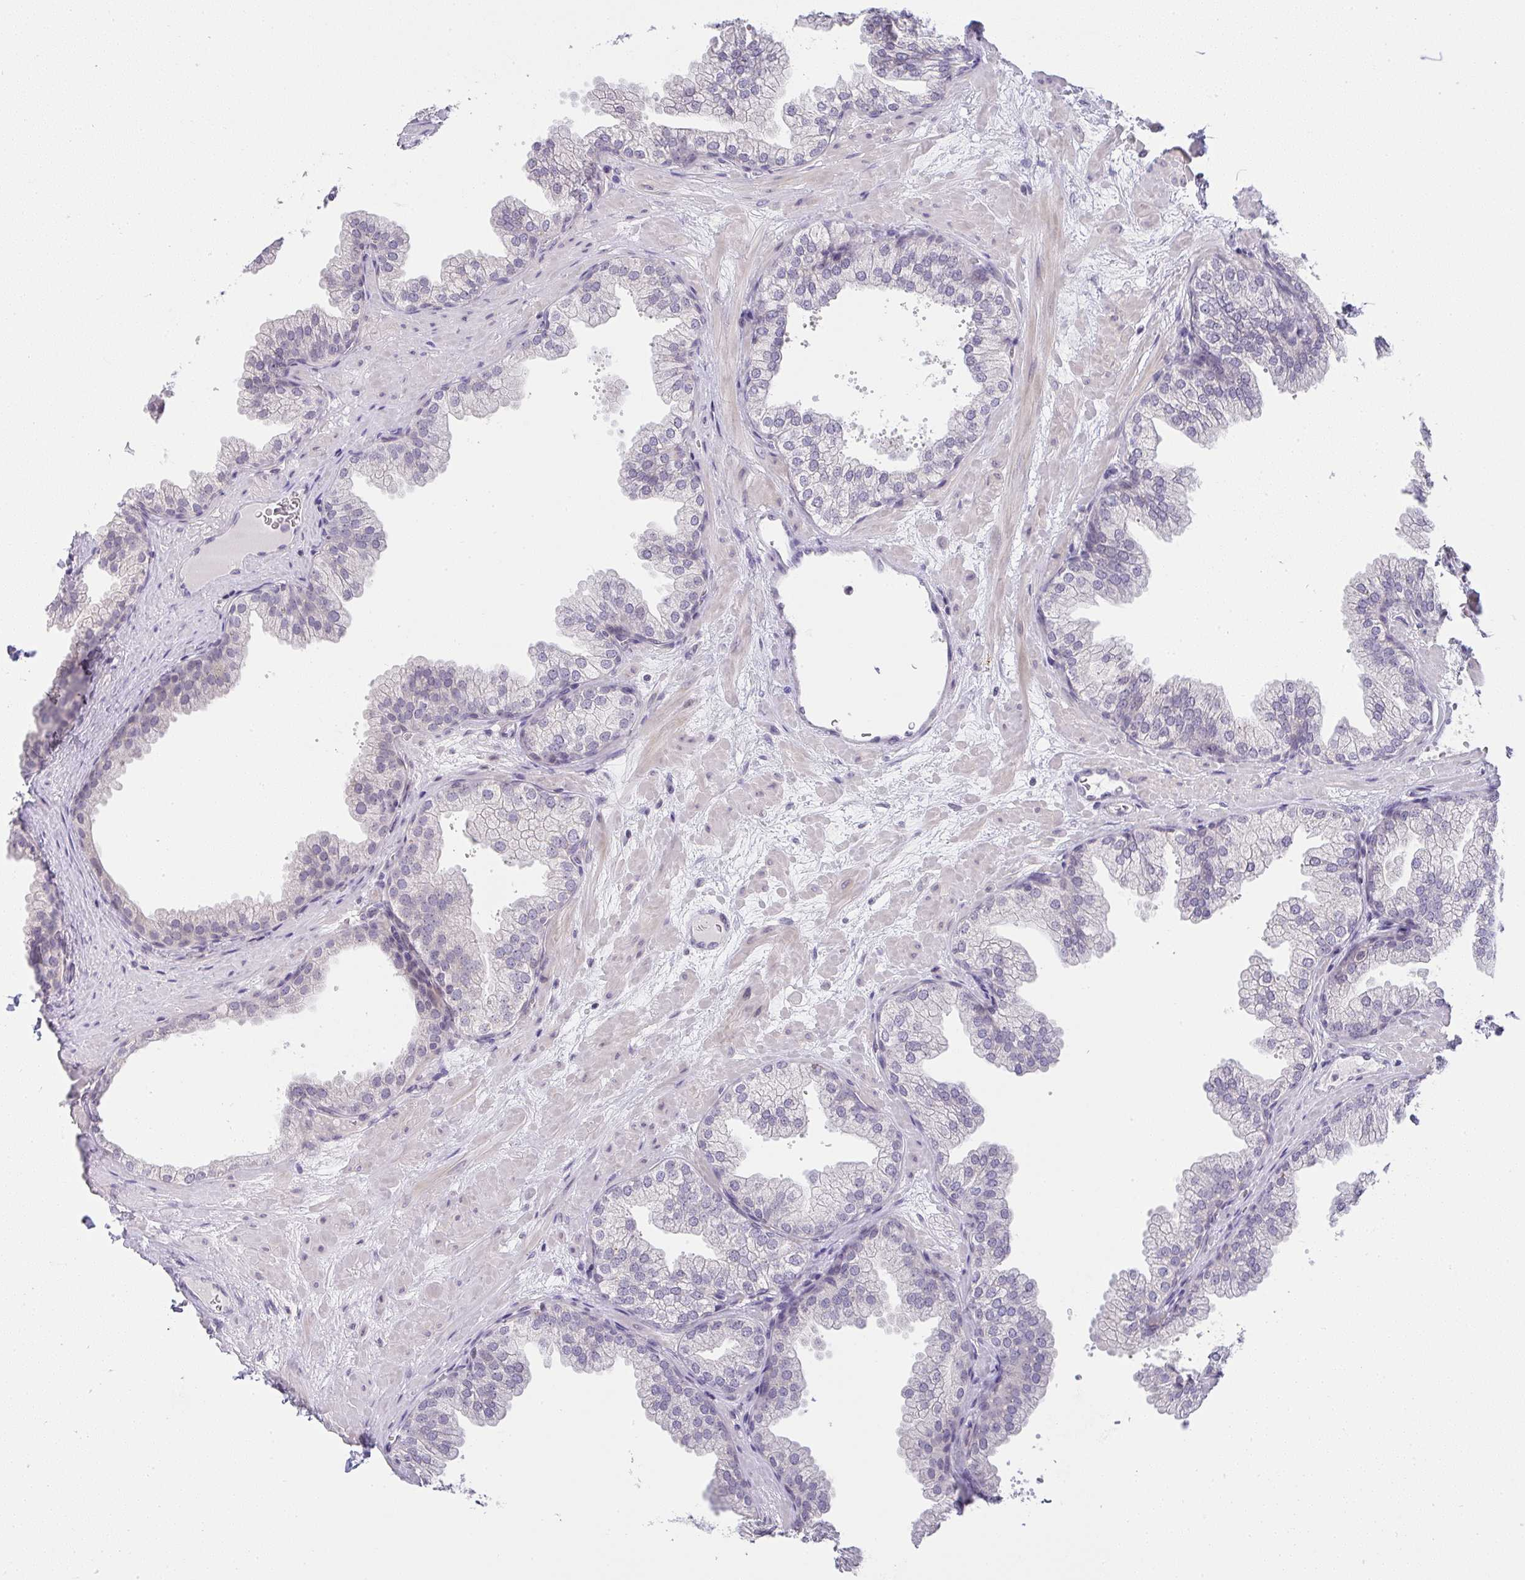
{"staining": {"intensity": "negative", "quantity": "none", "location": "none"}, "tissue": "prostate", "cell_type": "Glandular cells", "image_type": "normal", "snomed": [{"axis": "morphology", "description": "Normal tissue, NOS"}, {"axis": "topography", "description": "Prostate"}], "caption": "A high-resolution micrograph shows IHC staining of benign prostate, which displays no significant expression in glandular cells.", "gene": "CACNA1S", "patient": {"sex": "male", "age": 37}}